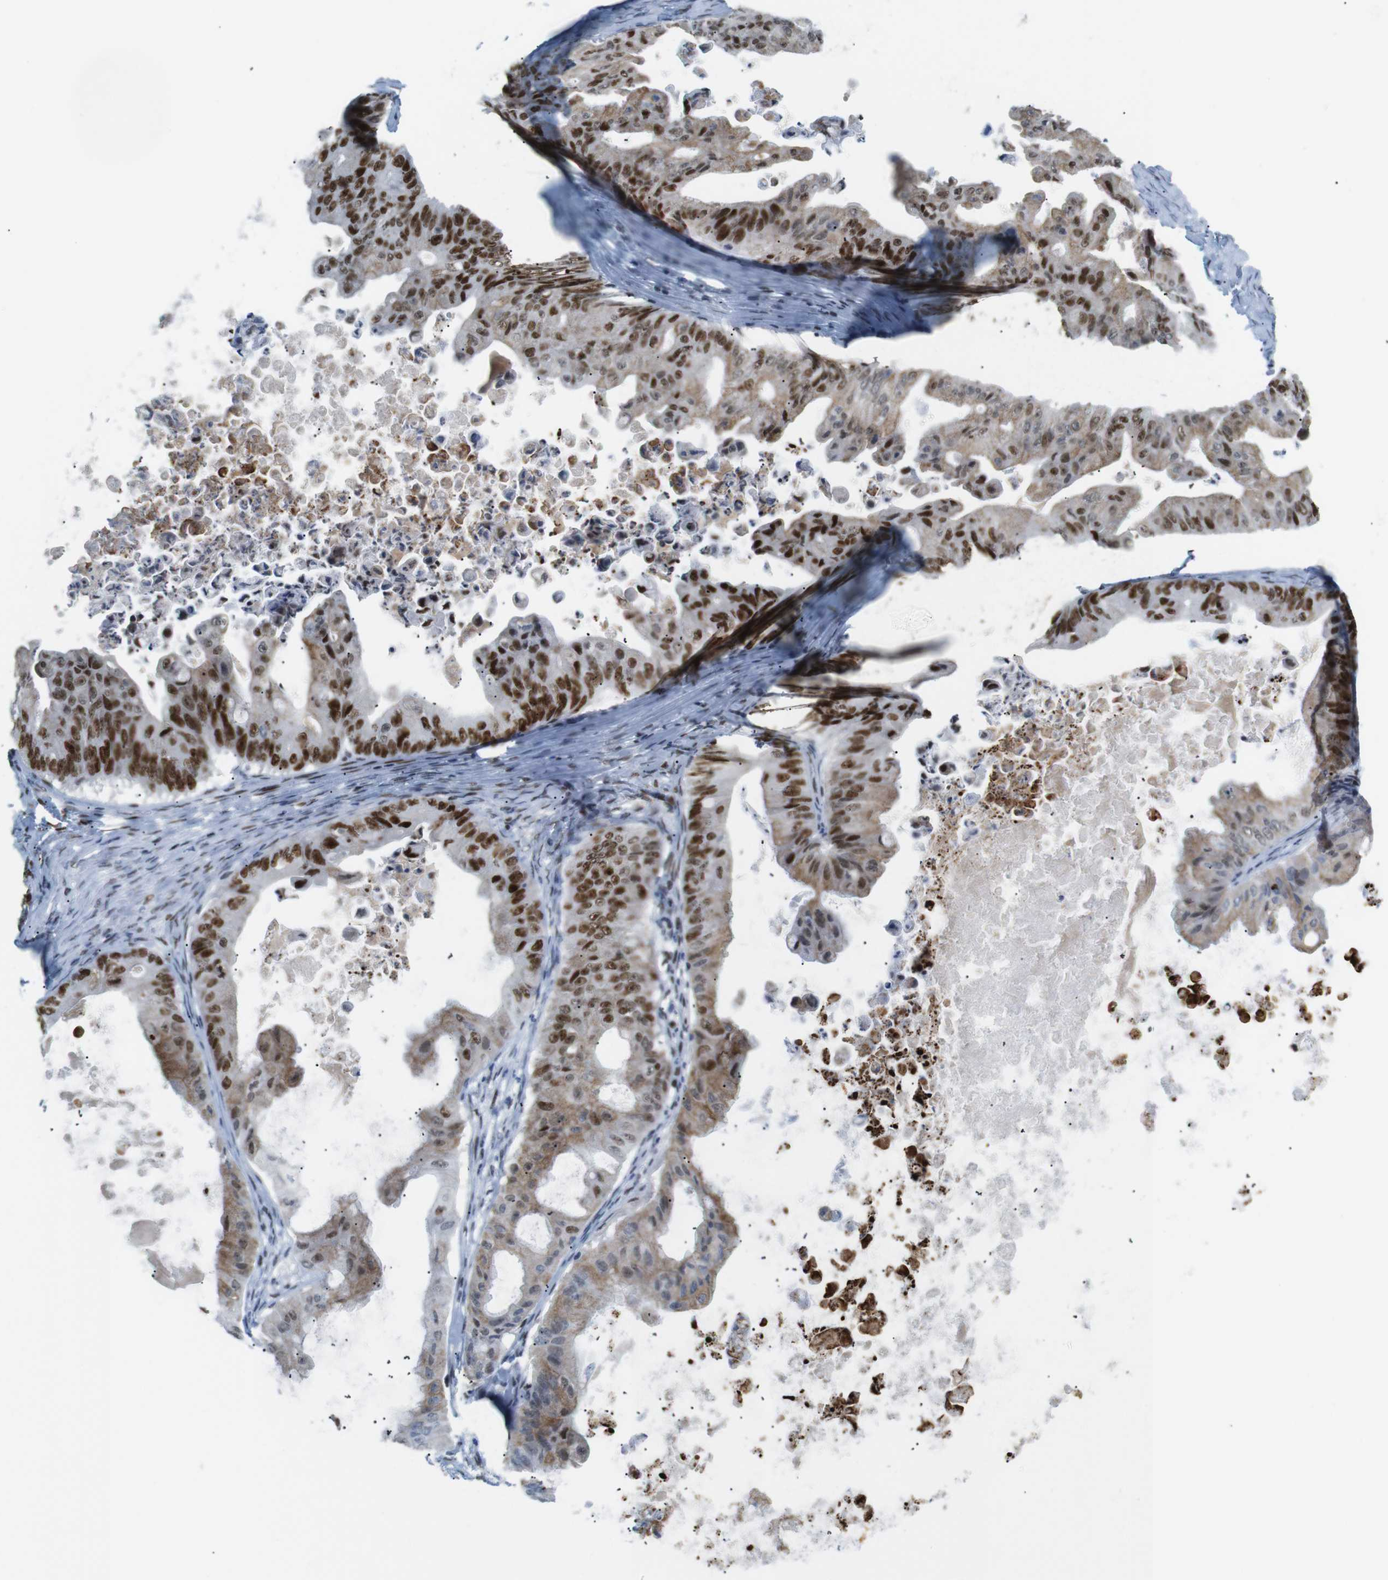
{"staining": {"intensity": "strong", "quantity": ">75%", "location": "cytoplasmic/membranous,nuclear"}, "tissue": "ovarian cancer", "cell_type": "Tumor cells", "image_type": "cancer", "snomed": [{"axis": "morphology", "description": "Cystadenocarcinoma, mucinous, NOS"}, {"axis": "topography", "description": "Ovary"}], "caption": "Protein expression by immunohistochemistry displays strong cytoplasmic/membranous and nuclear expression in approximately >75% of tumor cells in ovarian mucinous cystadenocarcinoma.", "gene": "RIOX2", "patient": {"sex": "female", "age": 37}}